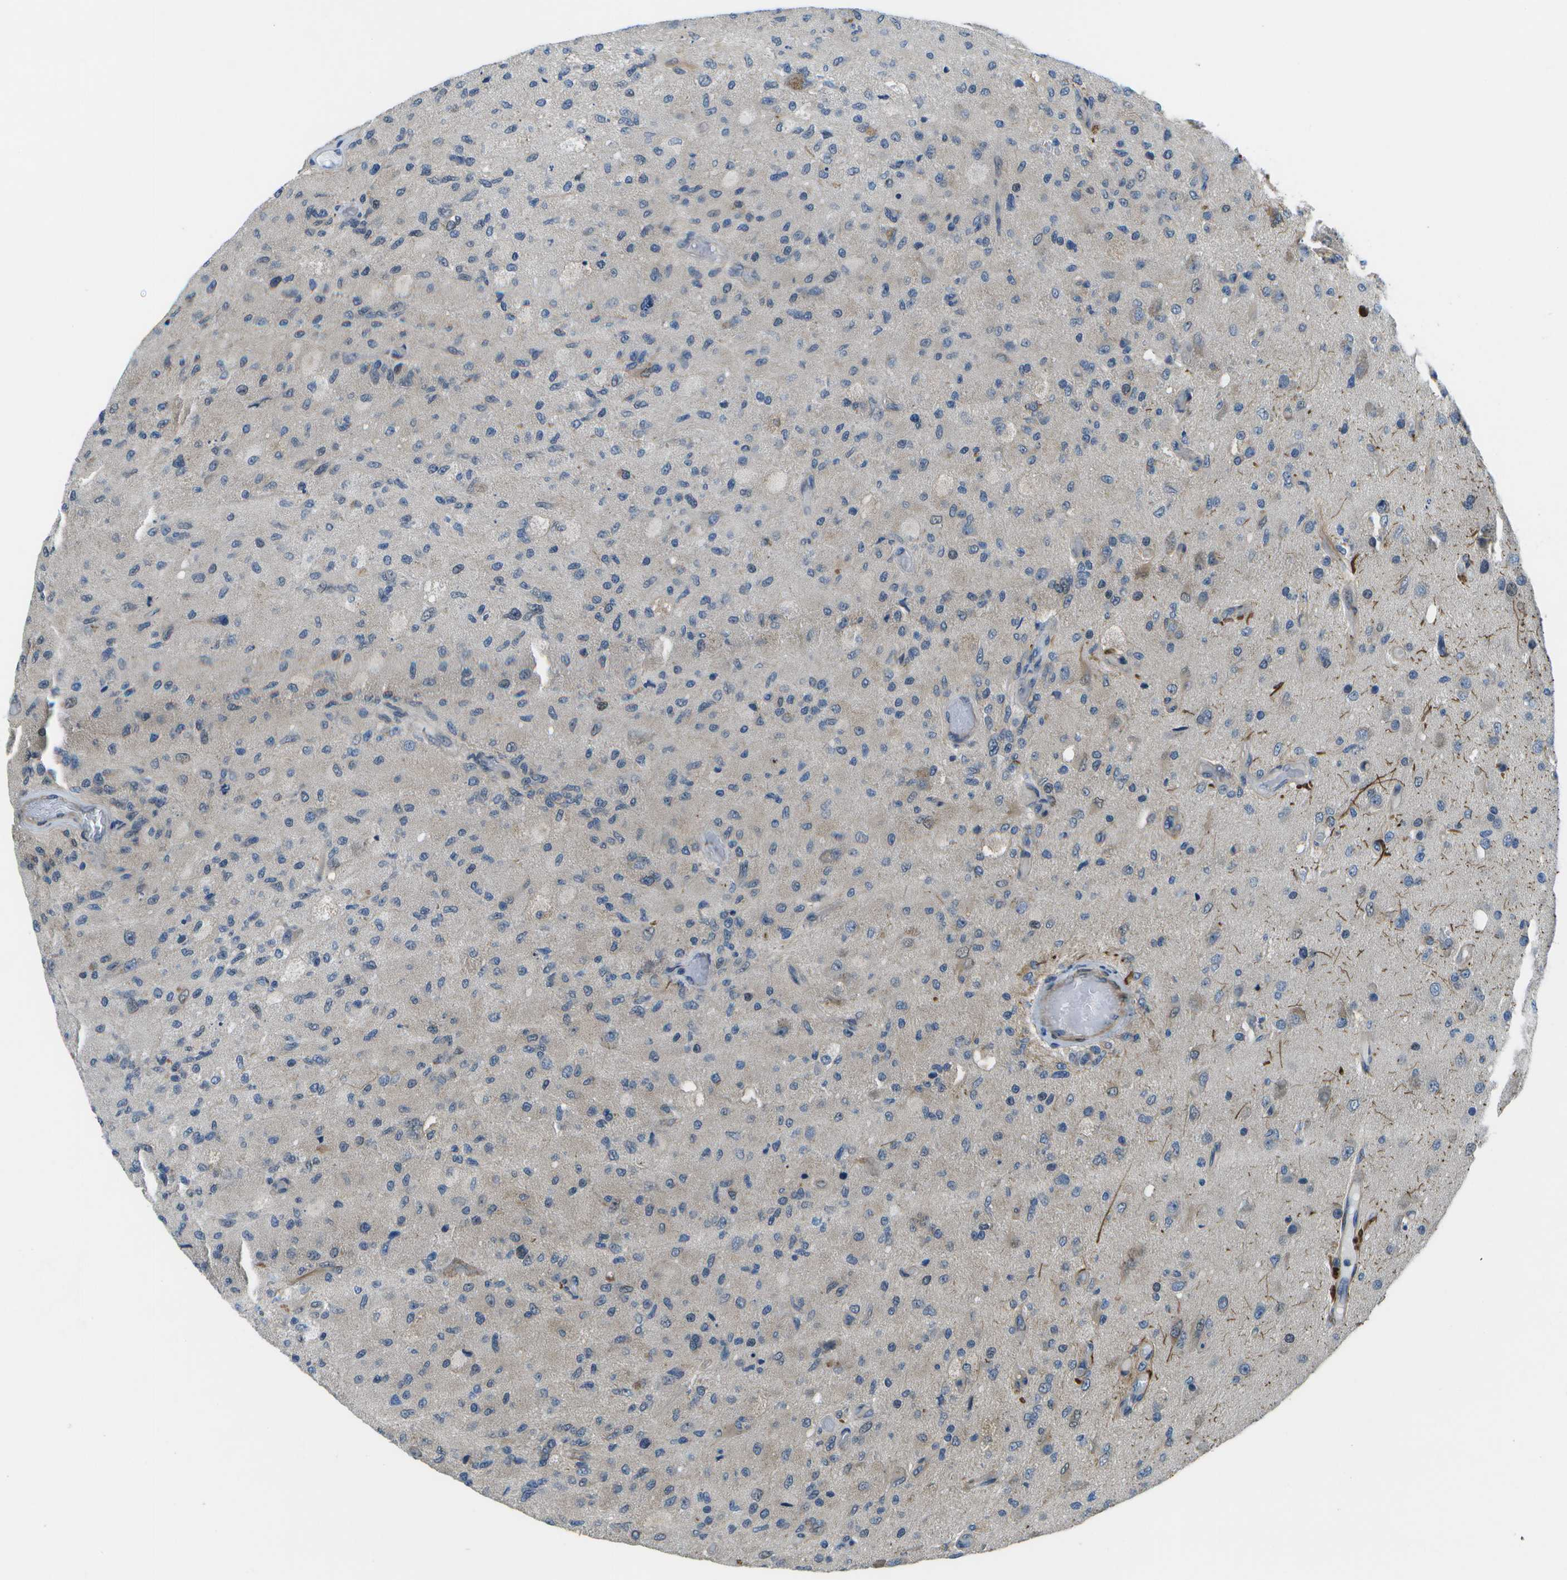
{"staining": {"intensity": "negative", "quantity": "none", "location": "none"}, "tissue": "glioma", "cell_type": "Tumor cells", "image_type": "cancer", "snomed": [{"axis": "morphology", "description": "Normal tissue, NOS"}, {"axis": "morphology", "description": "Glioma, malignant, High grade"}, {"axis": "topography", "description": "Cerebral cortex"}], "caption": "A high-resolution image shows immunohistochemistry (IHC) staining of glioma, which shows no significant expression in tumor cells. The staining is performed using DAB (3,3'-diaminobenzidine) brown chromogen with nuclei counter-stained in using hematoxylin.", "gene": "P3H1", "patient": {"sex": "male", "age": 77}}